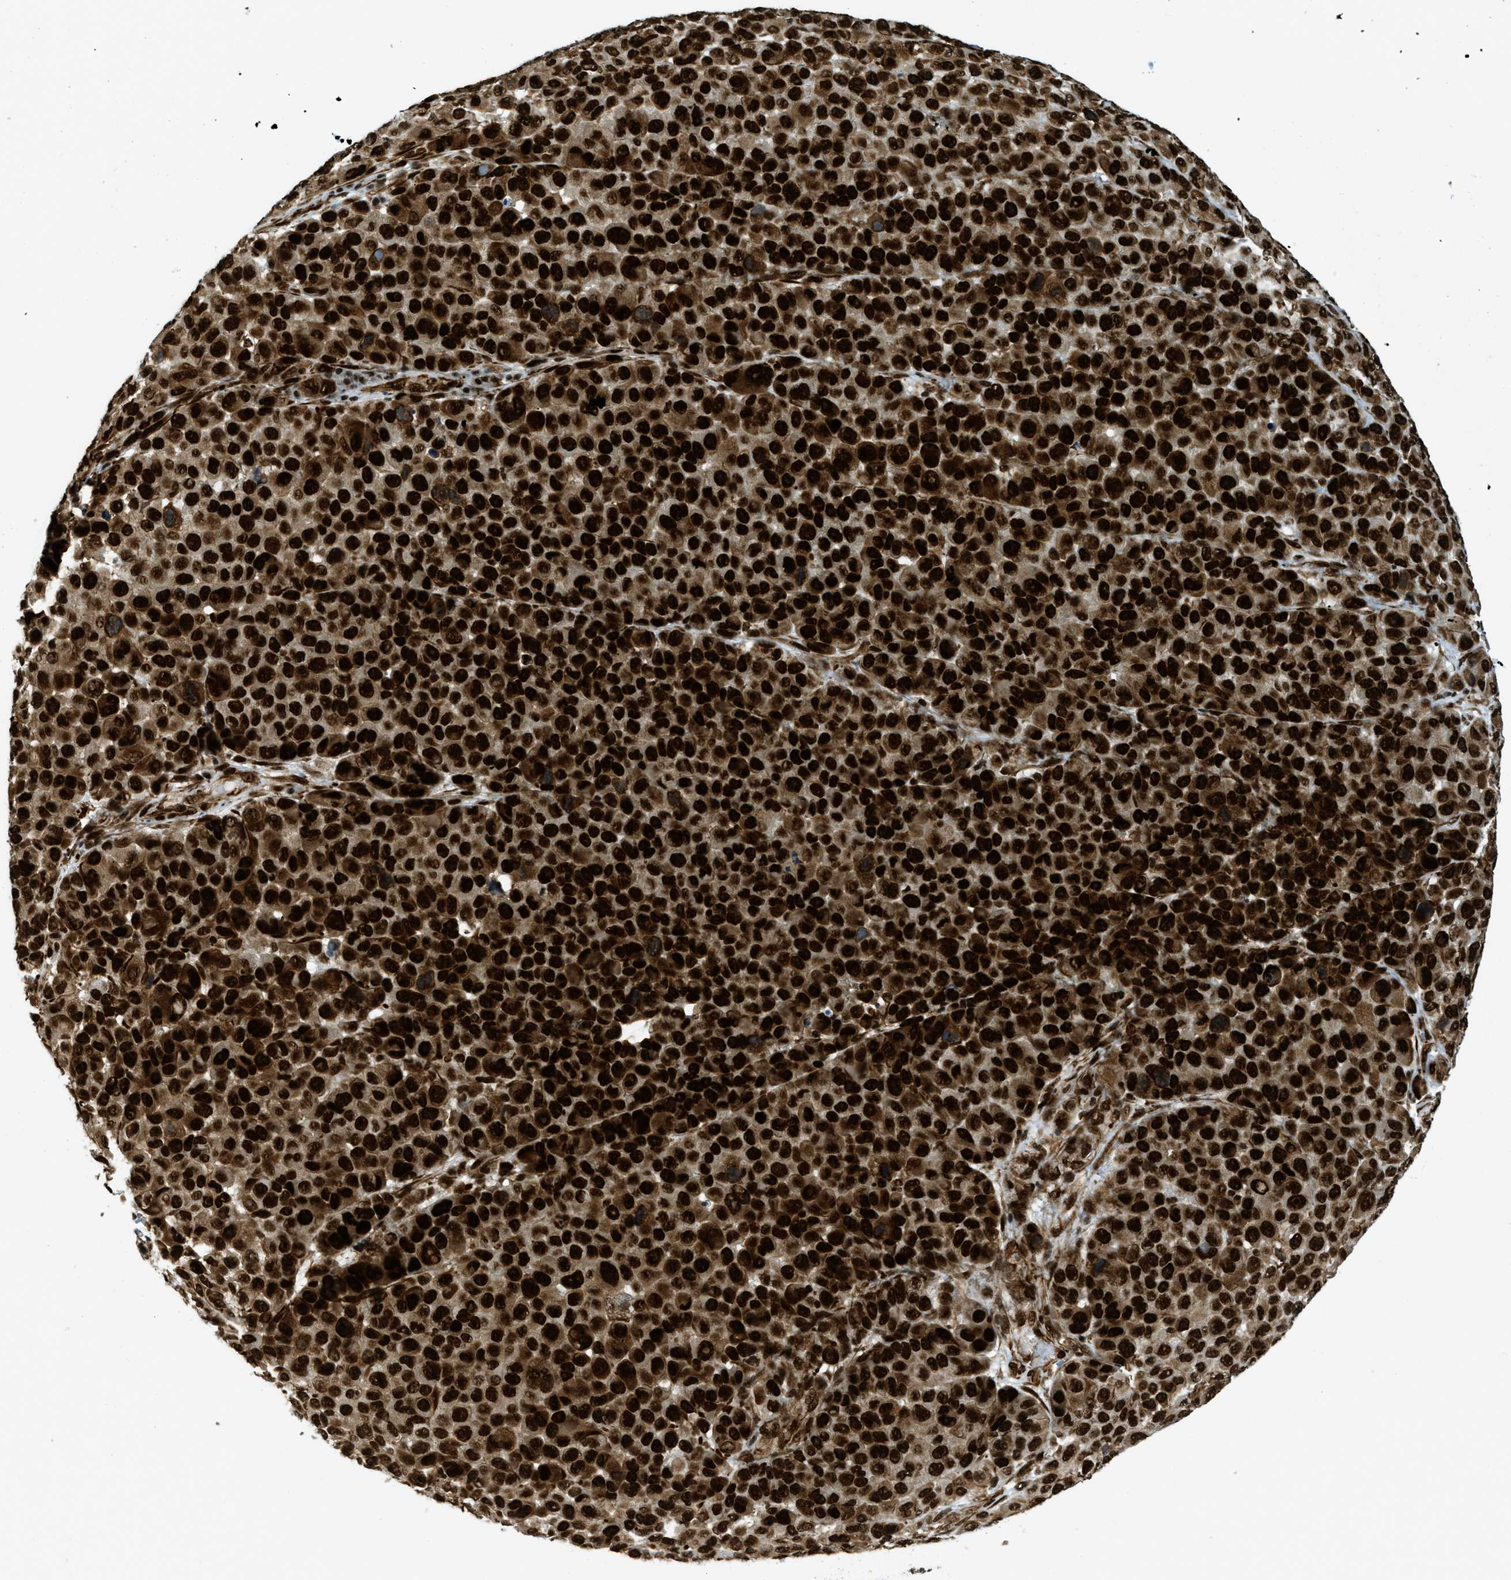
{"staining": {"intensity": "strong", "quantity": ">75%", "location": "cytoplasmic/membranous,nuclear"}, "tissue": "melanoma", "cell_type": "Tumor cells", "image_type": "cancer", "snomed": [{"axis": "morphology", "description": "Malignant melanoma, NOS"}, {"axis": "topography", "description": "Skin"}], "caption": "High-magnification brightfield microscopy of melanoma stained with DAB (3,3'-diaminobenzidine) (brown) and counterstained with hematoxylin (blue). tumor cells exhibit strong cytoplasmic/membranous and nuclear positivity is seen in approximately>75% of cells.", "gene": "ZFR", "patient": {"sex": "male", "age": 53}}